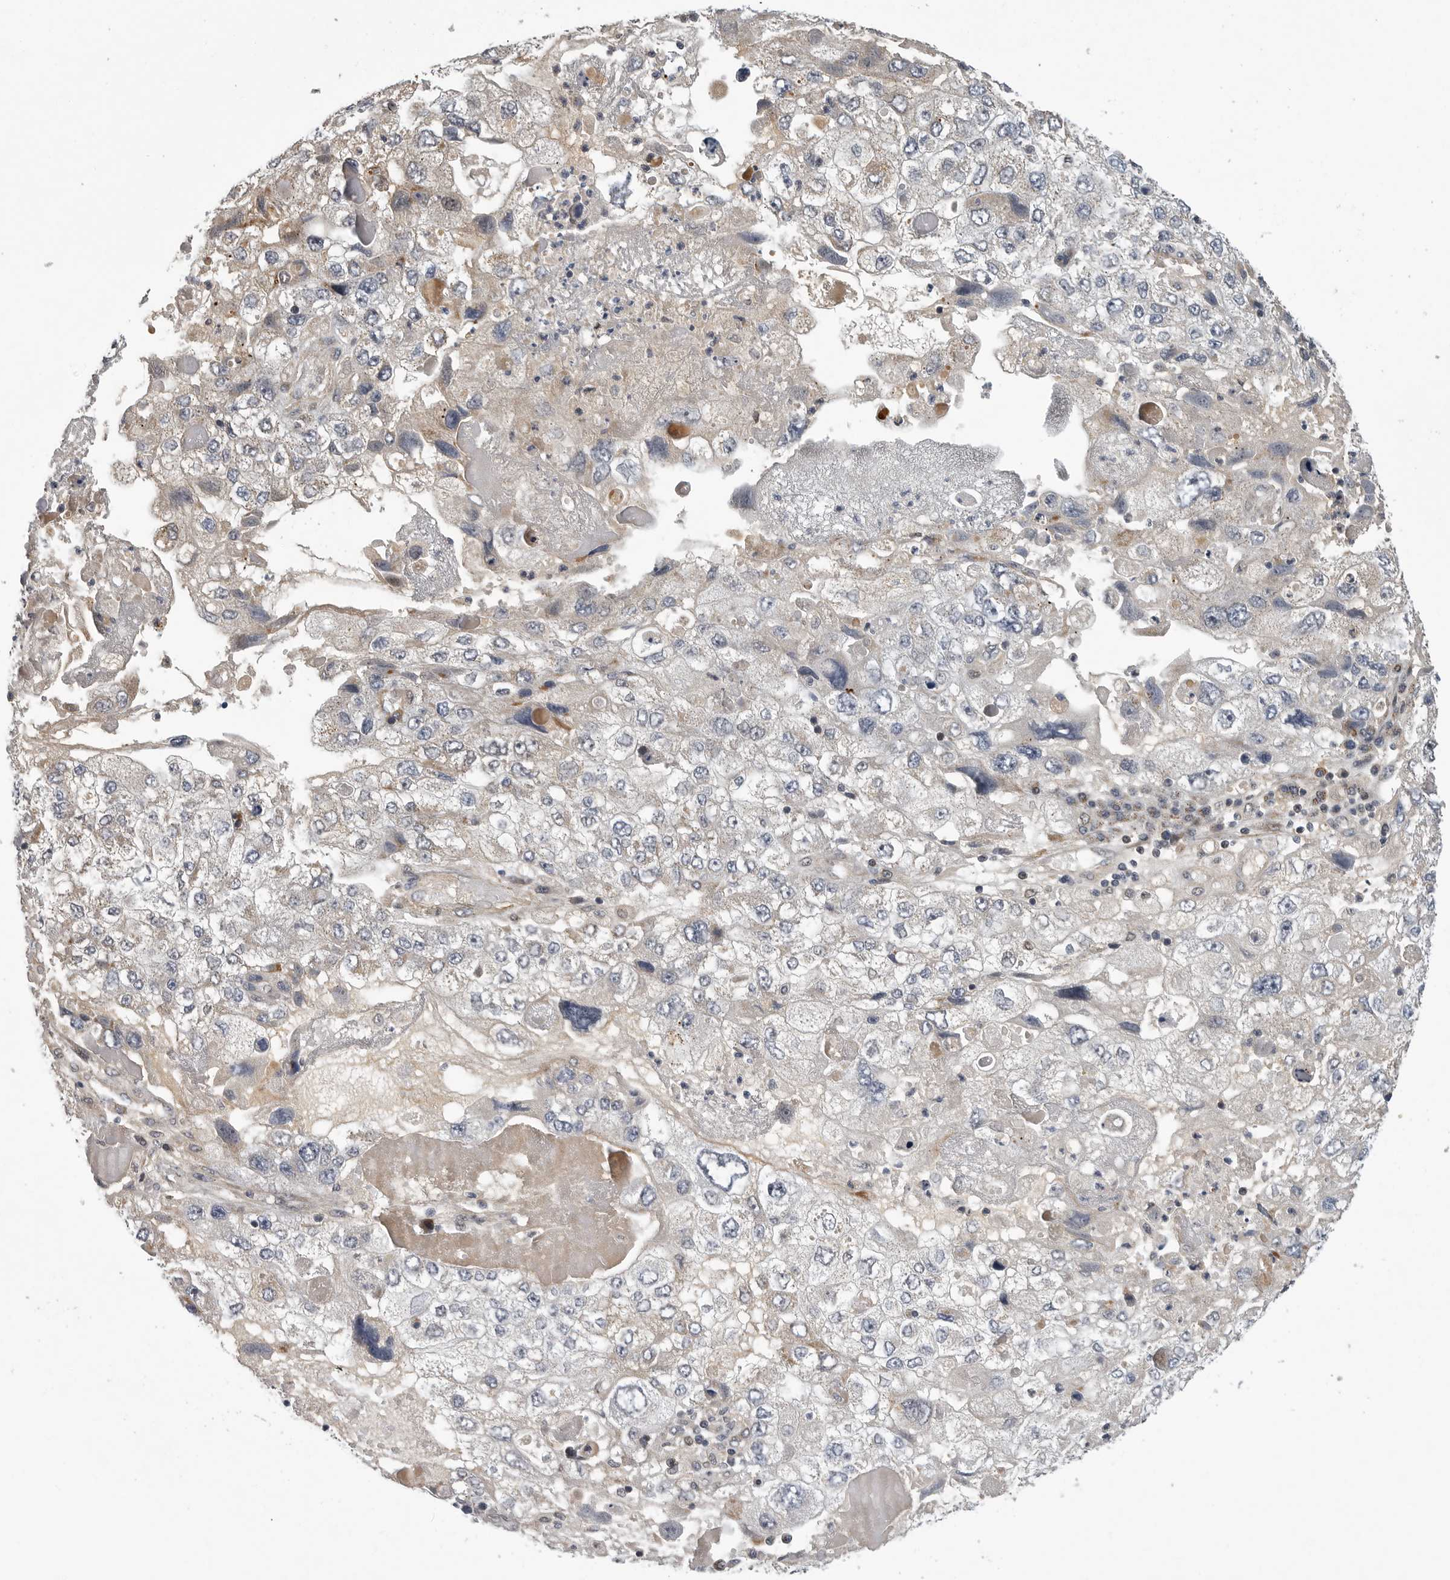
{"staining": {"intensity": "negative", "quantity": "none", "location": "none"}, "tissue": "endometrial cancer", "cell_type": "Tumor cells", "image_type": "cancer", "snomed": [{"axis": "morphology", "description": "Adenocarcinoma, NOS"}, {"axis": "topography", "description": "Endometrium"}], "caption": "Immunohistochemistry histopathology image of adenocarcinoma (endometrial) stained for a protein (brown), which exhibits no staining in tumor cells.", "gene": "TMPRSS11F", "patient": {"sex": "female", "age": 49}}